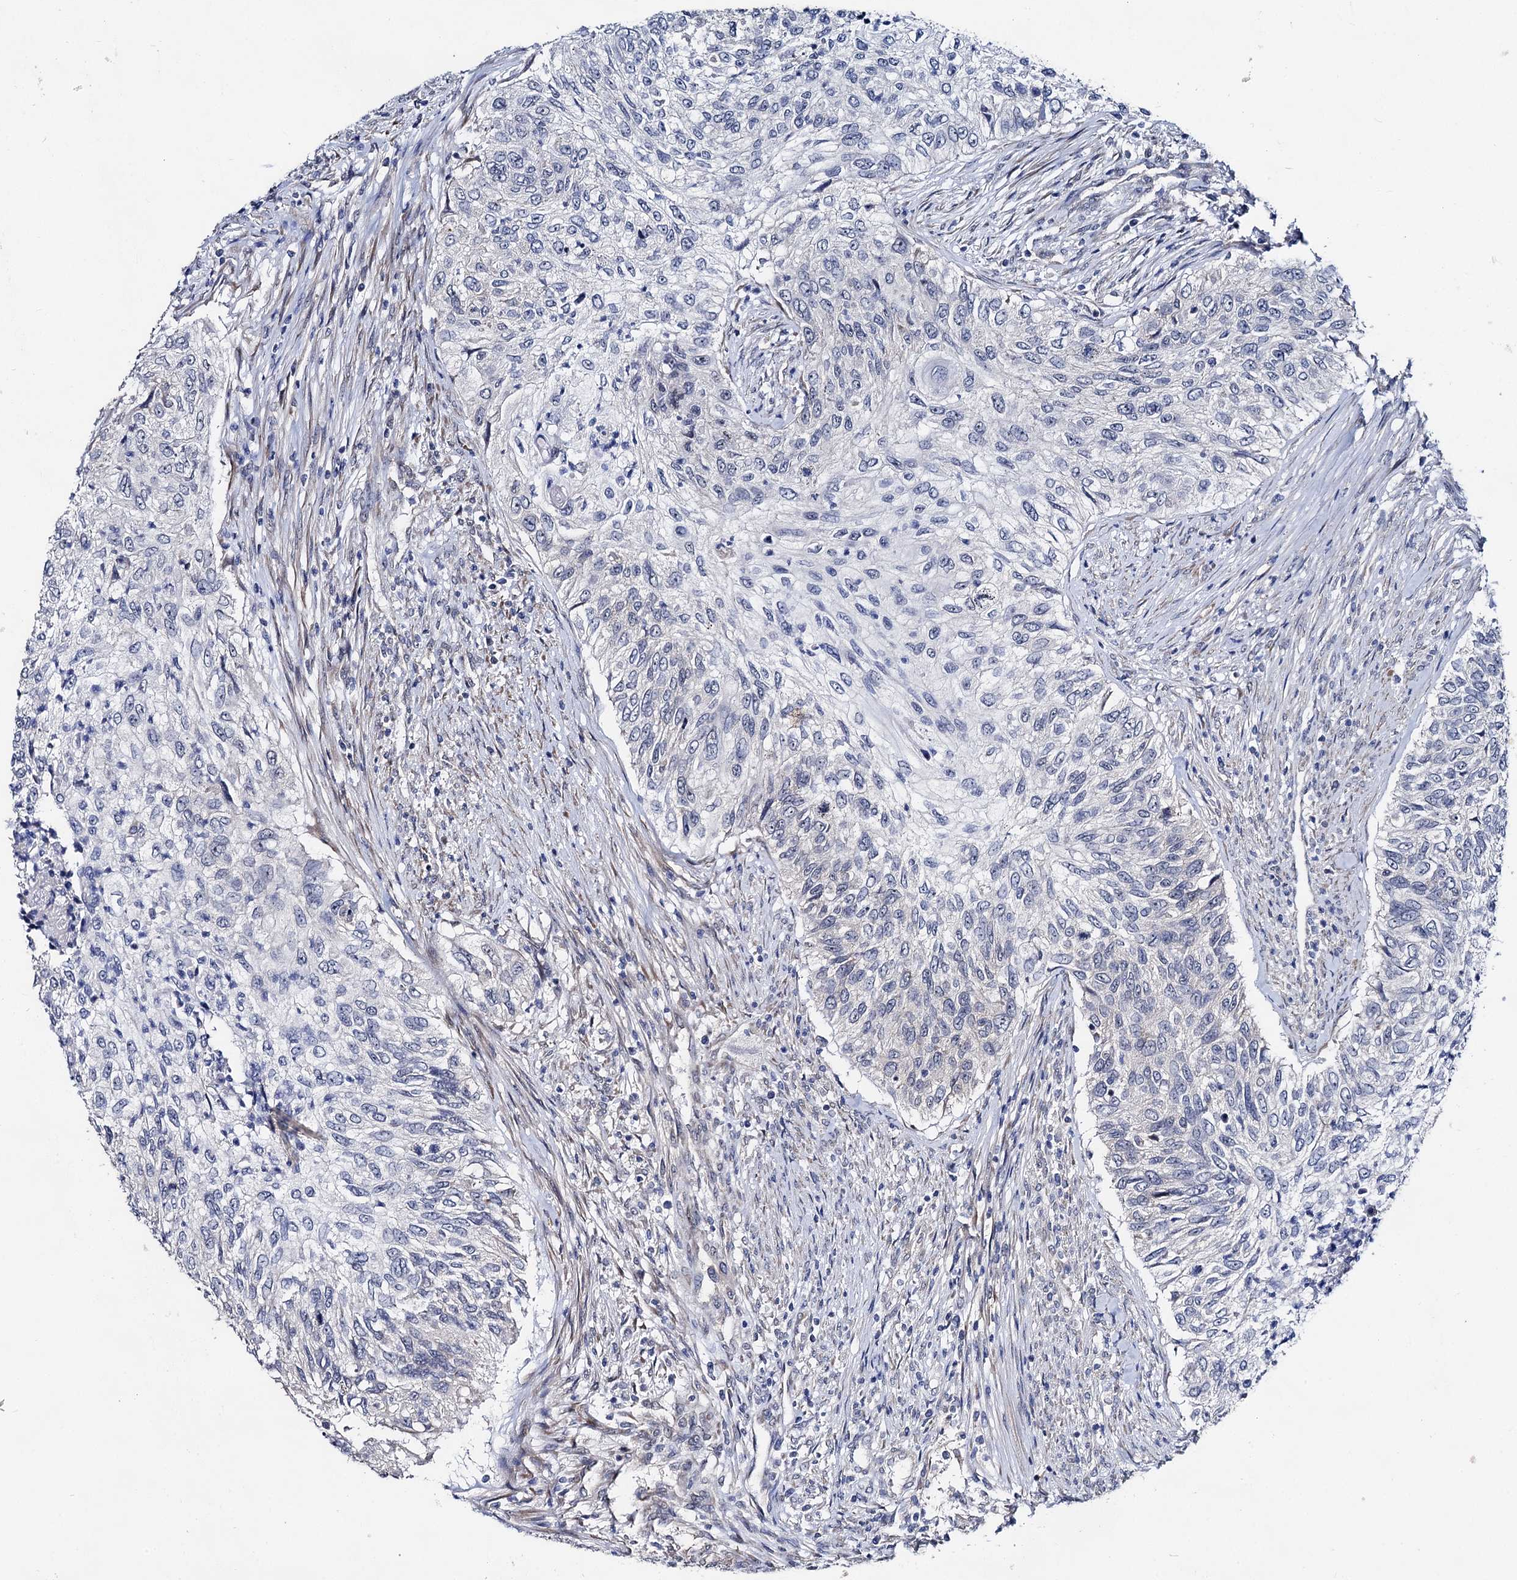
{"staining": {"intensity": "negative", "quantity": "none", "location": "none"}, "tissue": "urothelial cancer", "cell_type": "Tumor cells", "image_type": "cancer", "snomed": [{"axis": "morphology", "description": "Urothelial carcinoma, High grade"}, {"axis": "topography", "description": "Urinary bladder"}], "caption": "An image of human urothelial cancer is negative for staining in tumor cells.", "gene": "CAPRIN2", "patient": {"sex": "female", "age": 60}}